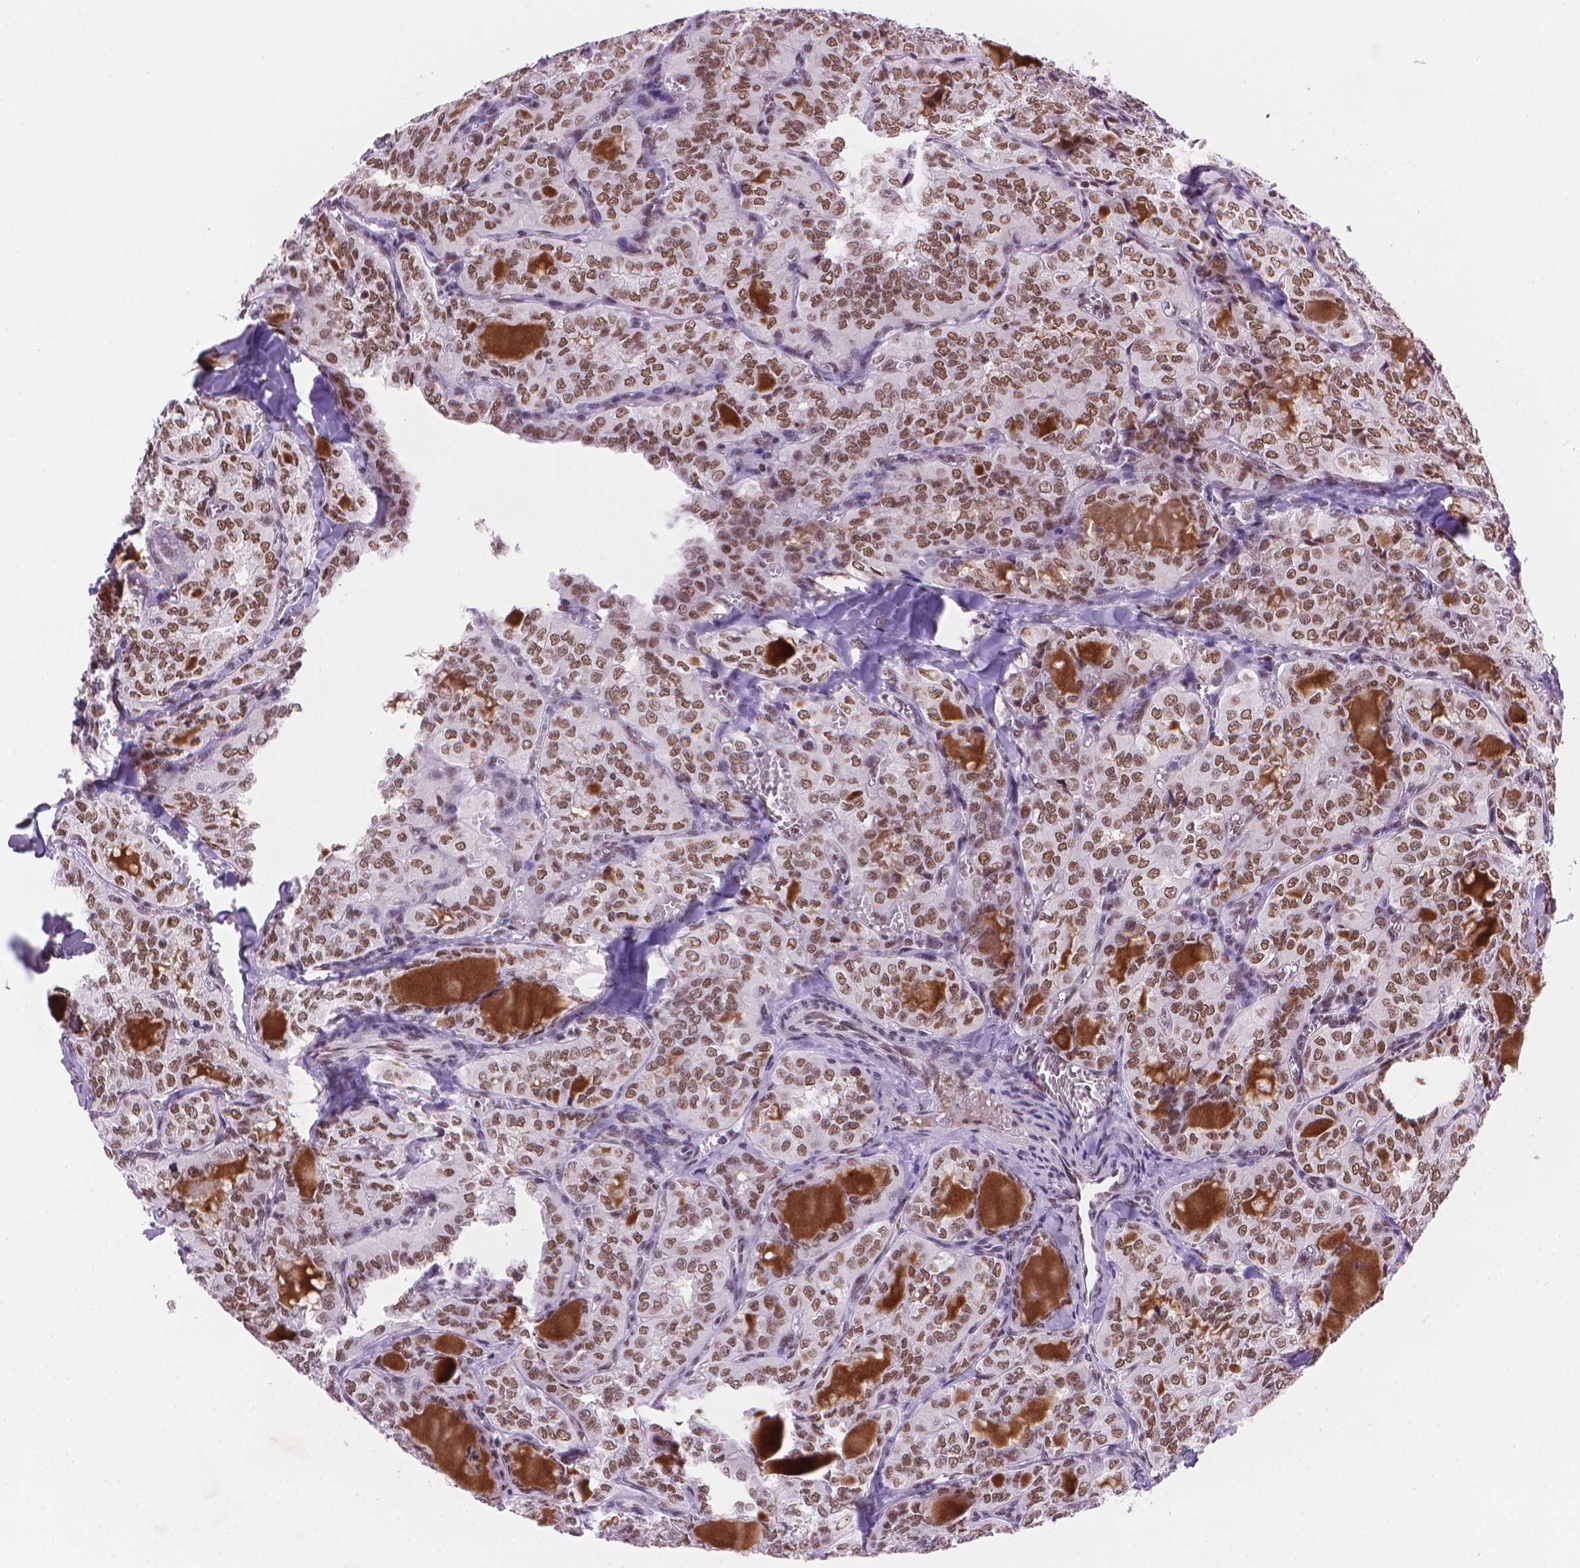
{"staining": {"intensity": "moderate", "quantity": ">75%", "location": "nuclear"}, "tissue": "thyroid cancer", "cell_type": "Tumor cells", "image_type": "cancer", "snomed": [{"axis": "morphology", "description": "Papillary adenocarcinoma, NOS"}, {"axis": "topography", "description": "Thyroid gland"}], "caption": "Tumor cells reveal medium levels of moderate nuclear positivity in about >75% of cells in human papillary adenocarcinoma (thyroid).", "gene": "RPA4", "patient": {"sex": "female", "age": 41}}